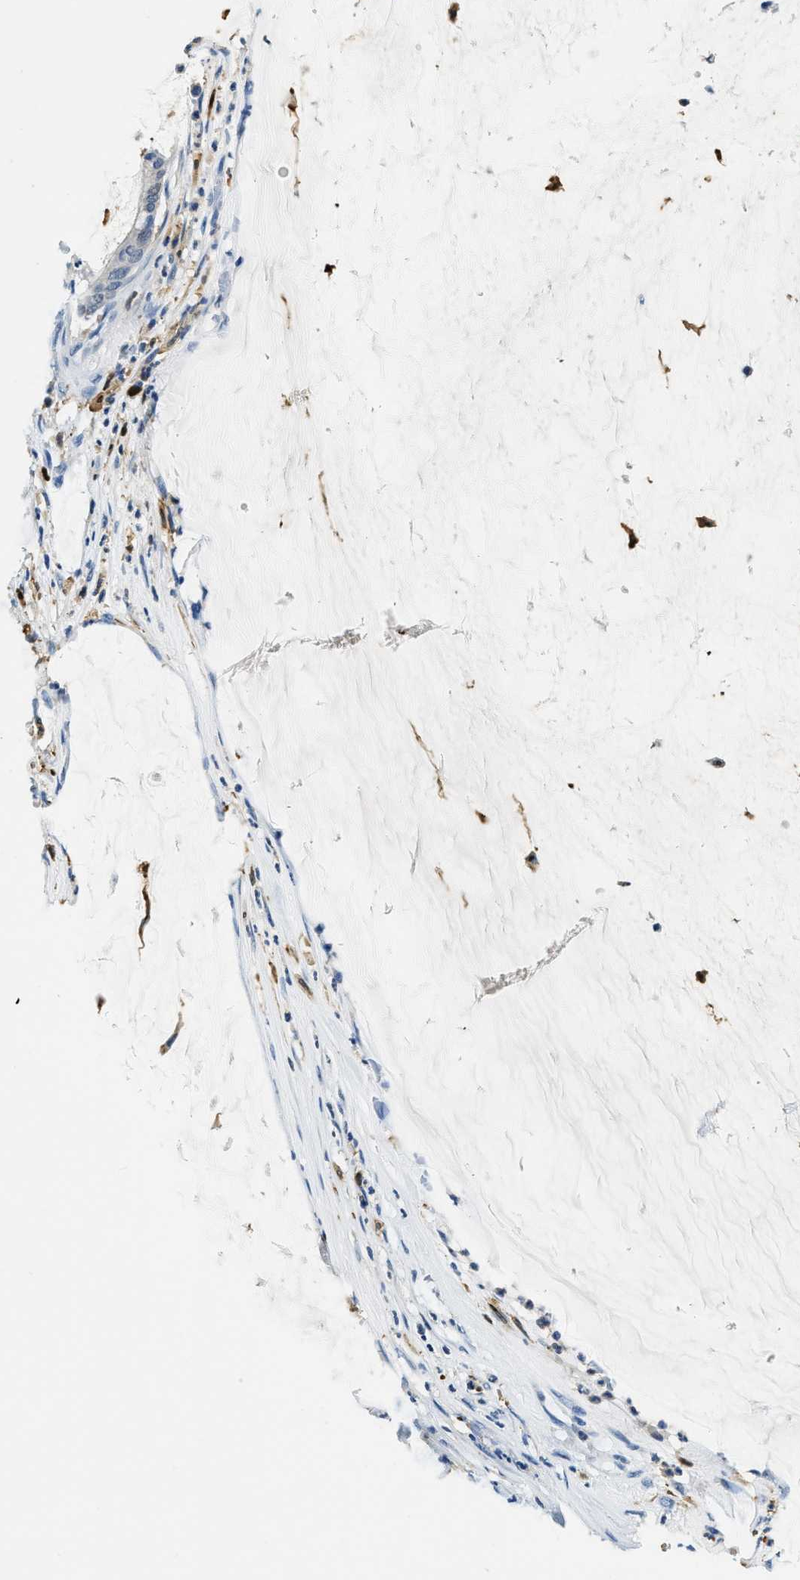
{"staining": {"intensity": "negative", "quantity": "none", "location": "none"}, "tissue": "pancreatic cancer", "cell_type": "Tumor cells", "image_type": "cancer", "snomed": [{"axis": "morphology", "description": "Adenocarcinoma, NOS"}, {"axis": "topography", "description": "Pancreas"}], "caption": "This is an immunohistochemistry (IHC) photomicrograph of pancreatic cancer (adenocarcinoma). There is no positivity in tumor cells.", "gene": "CAPG", "patient": {"sex": "male", "age": 41}}